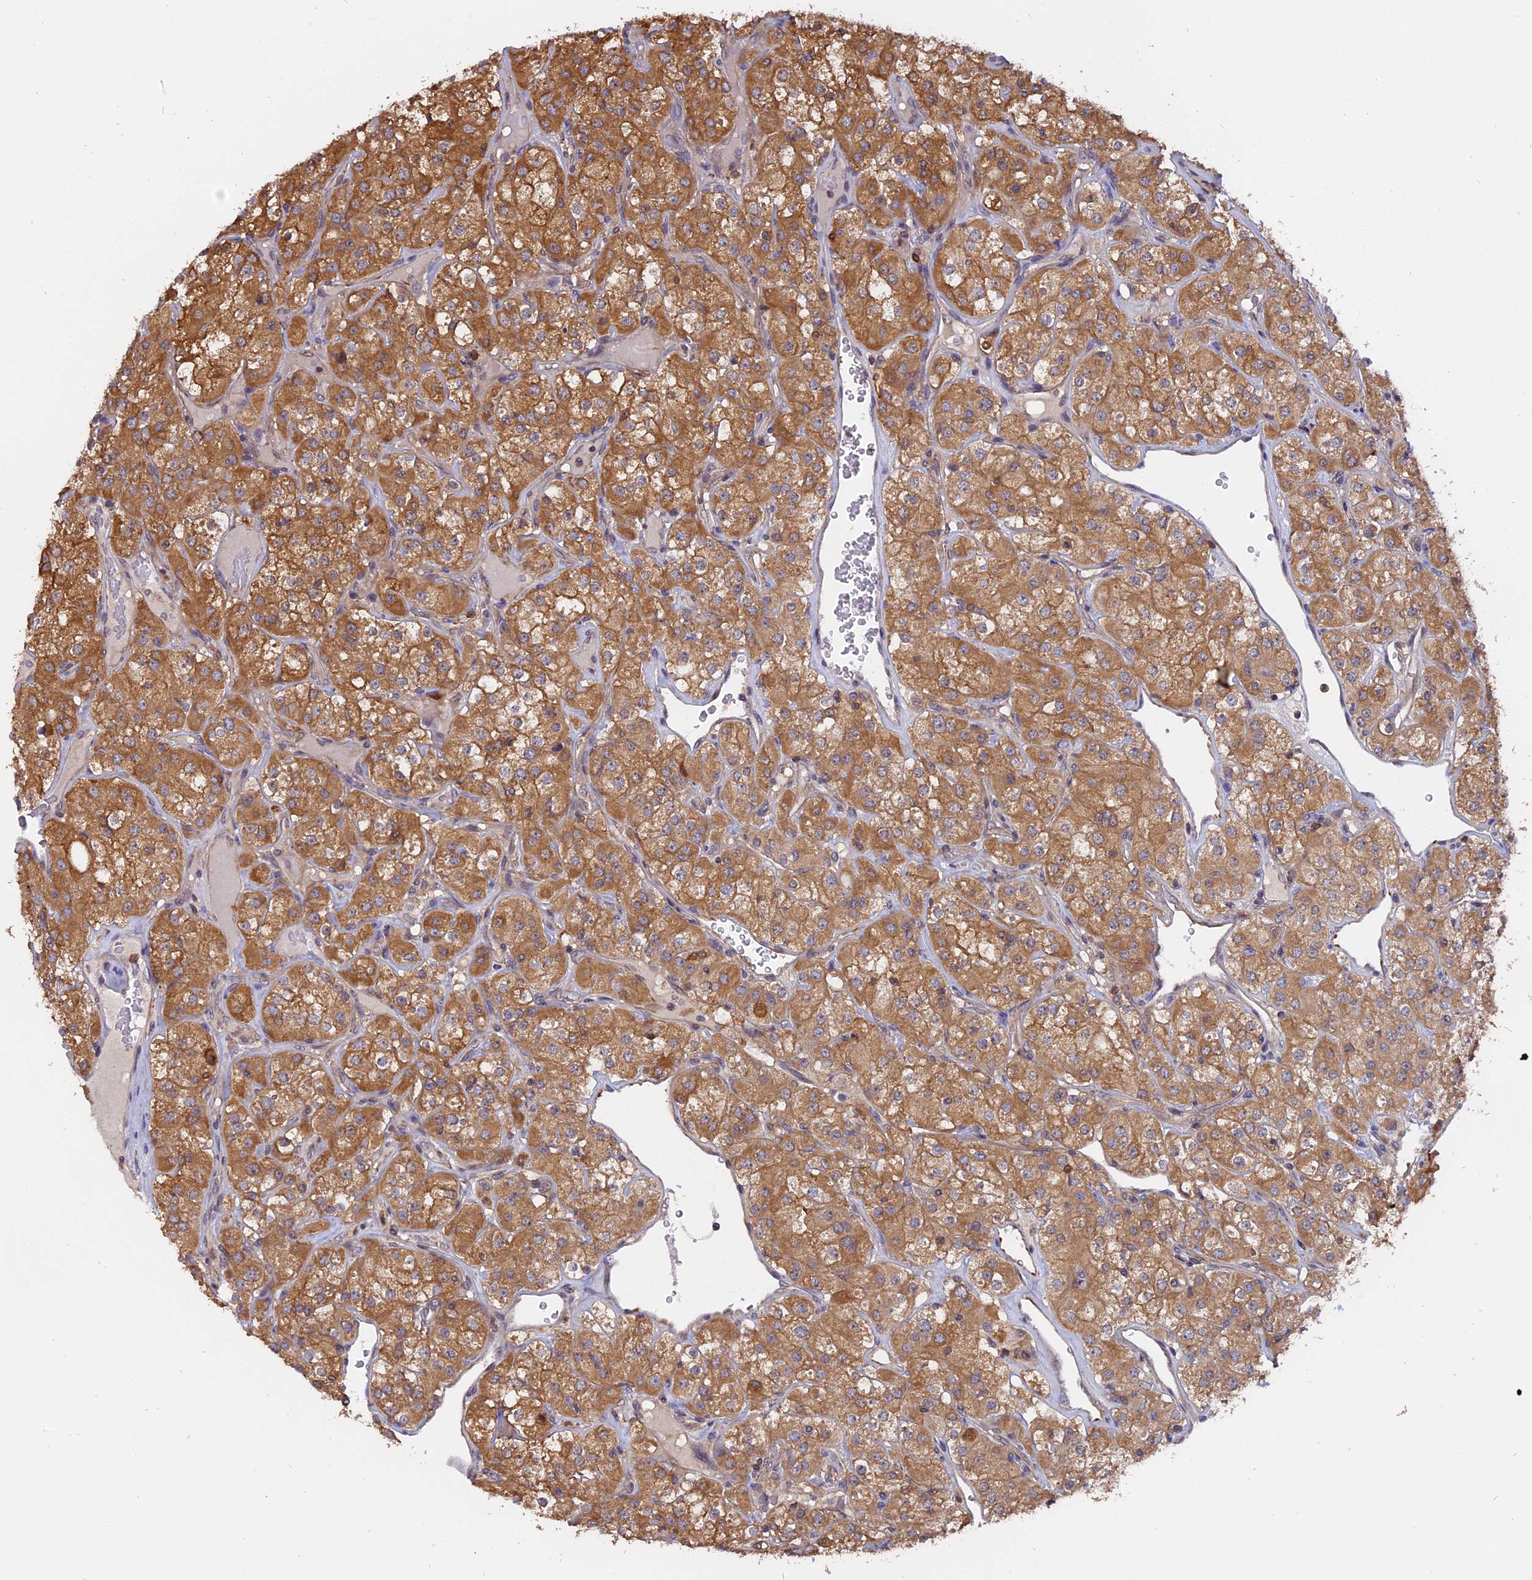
{"staining": {"intensity": "moderate", "quantity": ">75%", "location": "cytoplasmic/membranous"}, "tissue": "renal cancer", "cell_type": "Tumor cells", "image_type": "cancer", "snomed": [{"axis": "morphology", "description": "Adenocarcinoma, NOS"}, {"axis": "topography", "description": "Kidney"}], "caption": "High-magnification brightfield microscopy of renal cancer (adenocarcinoma) stained with DAB (3,3'-diaminobenzidine) (brown) and counterstained with hematoxylin (blue). tumor cells exhibit moderate cytoplasmic/membranous staining is present in about>75% of cells. (IHC, brightfield microscopy, high magnification).", "gene": "FAM118B", "patient": {"sex": "male", "age": 77}}